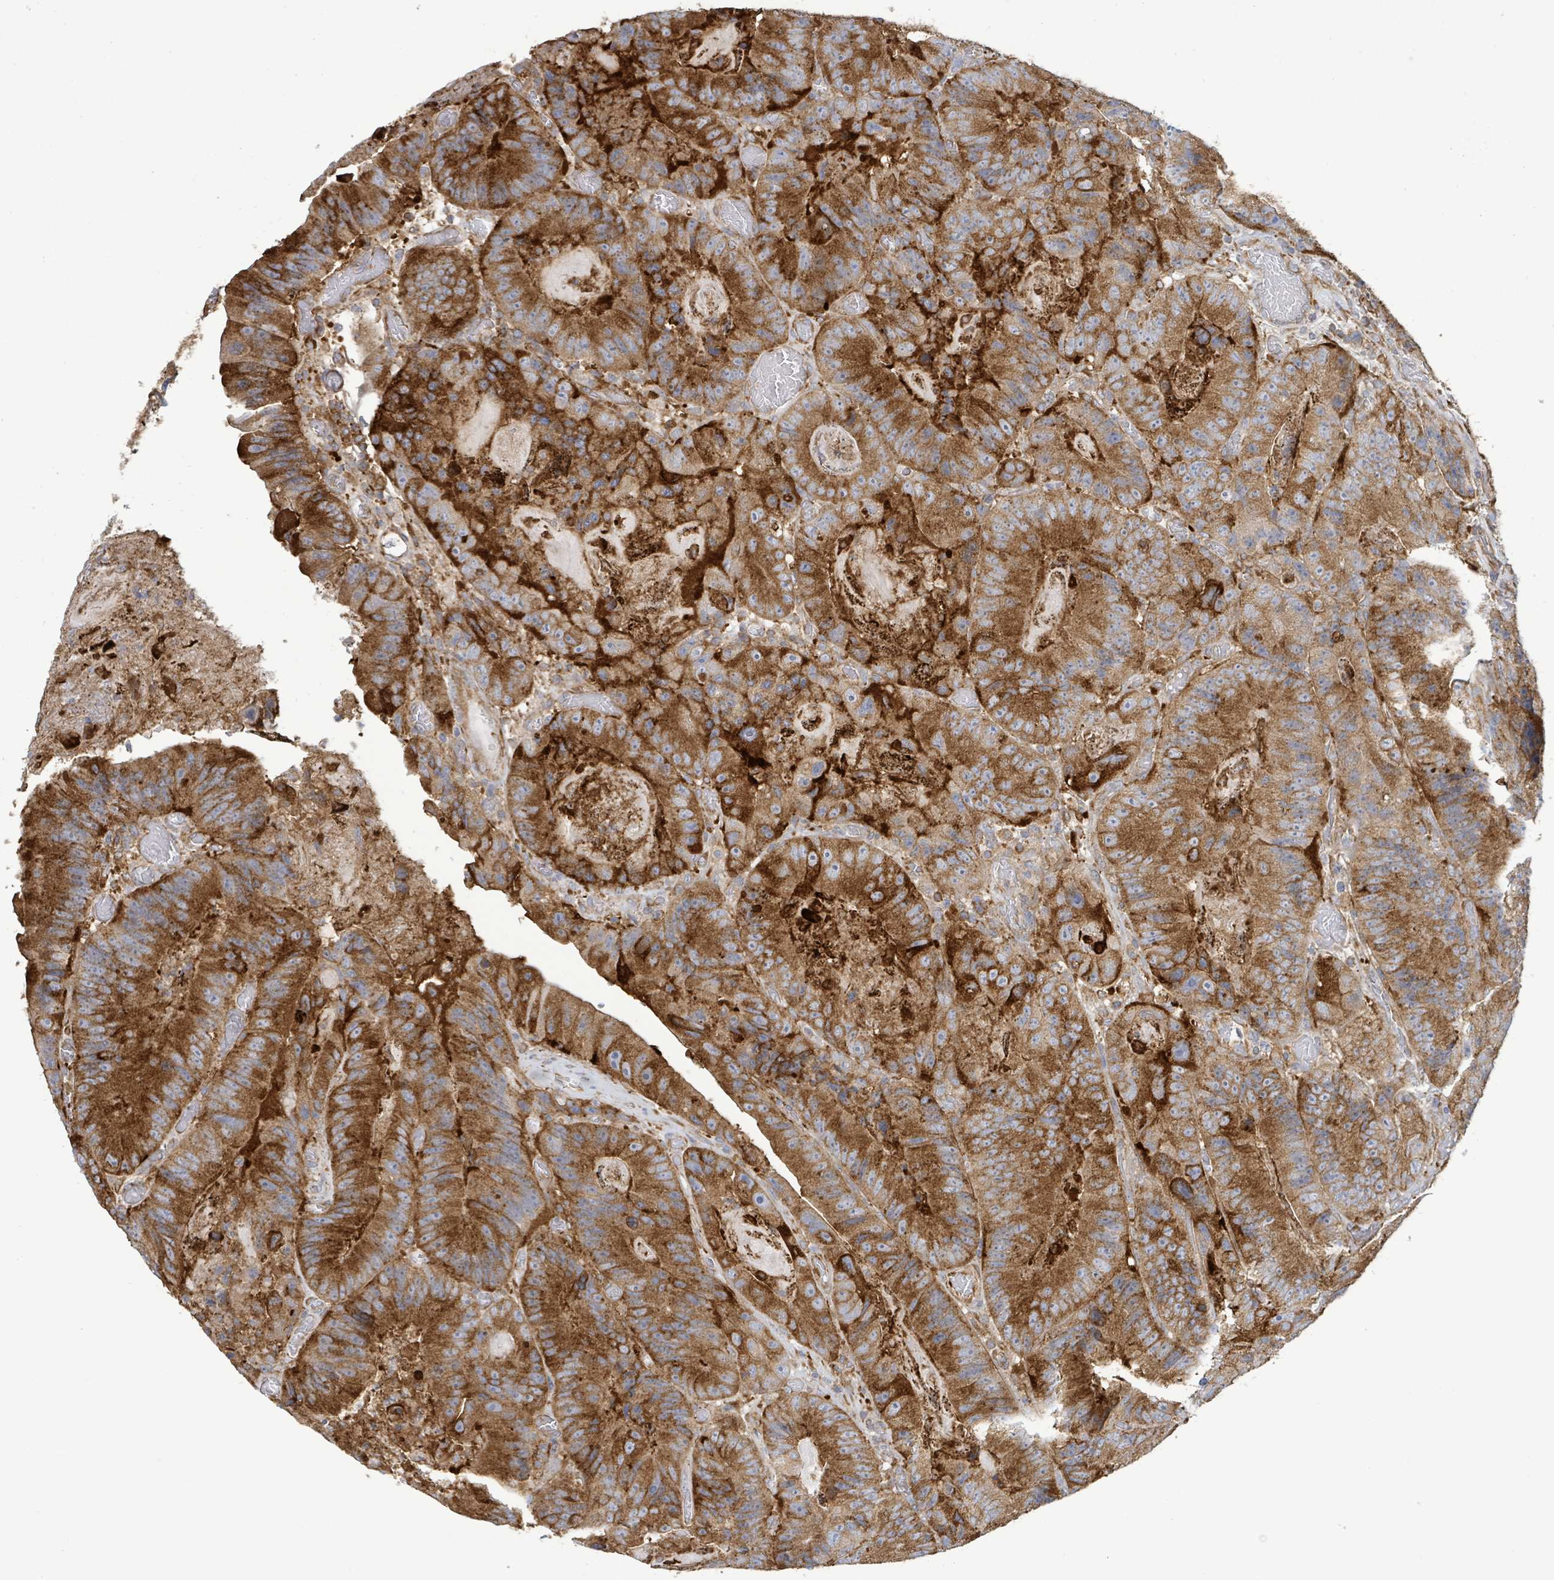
{"staining": {"intensity": "strong", "quantity": ">75%", "location": "cytoplasmic/membranous"}, "tissue": "colorectal cancer", "cell_type": "Tumor cells", "image_type": "cancer", "snomed": [{"axis": "morphology", "description": "Adenocarcinoma, NOS"}, {"axis": "topography", "description": "Colon"}], "caption": "Colorectal adenocarcinoma stained with a protein marker reveals strong staining in tumor cells.", "gene": "EGFL7", "patient": {"sex": "female", "age": 86}}